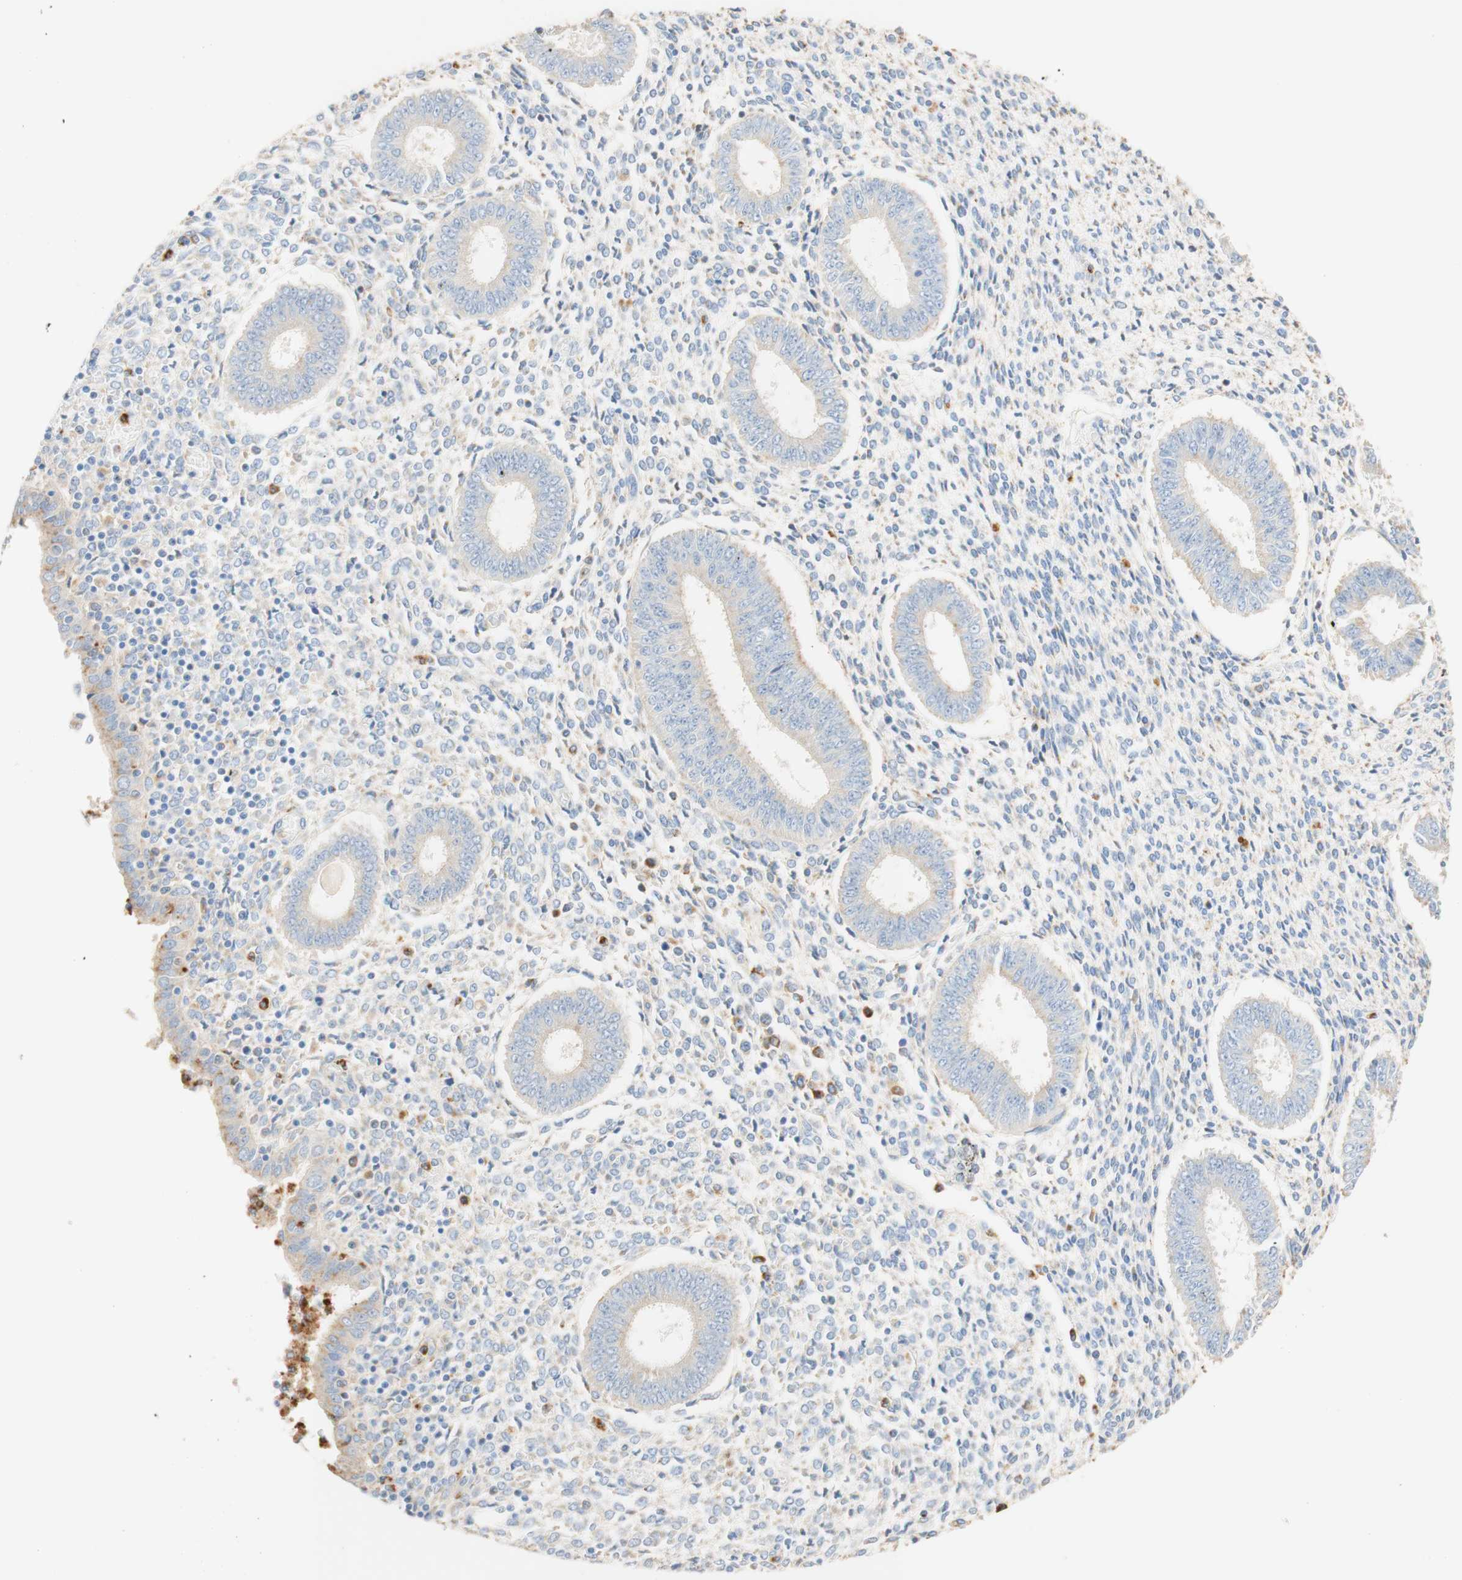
{"staining": {"intensity": "negative", "quantity": "none", "location": "none"}, "tissue": "endometrium", "cell_type": "Cells in endometrial stroma", "image_type": "normal", "snomed": [{"axis": "morphology", "description": "Normal tissue, NOS"}, {"axis": "topography", "description": "Endometrium"}], "caption": "Immunohistochemistry photomicrograph of benign endometrium stained for a protein (brown), which reveals no staining in cells in endometrial stroma.", "gene": "CD63", "patient": {"sex": "female", "age": 35}}